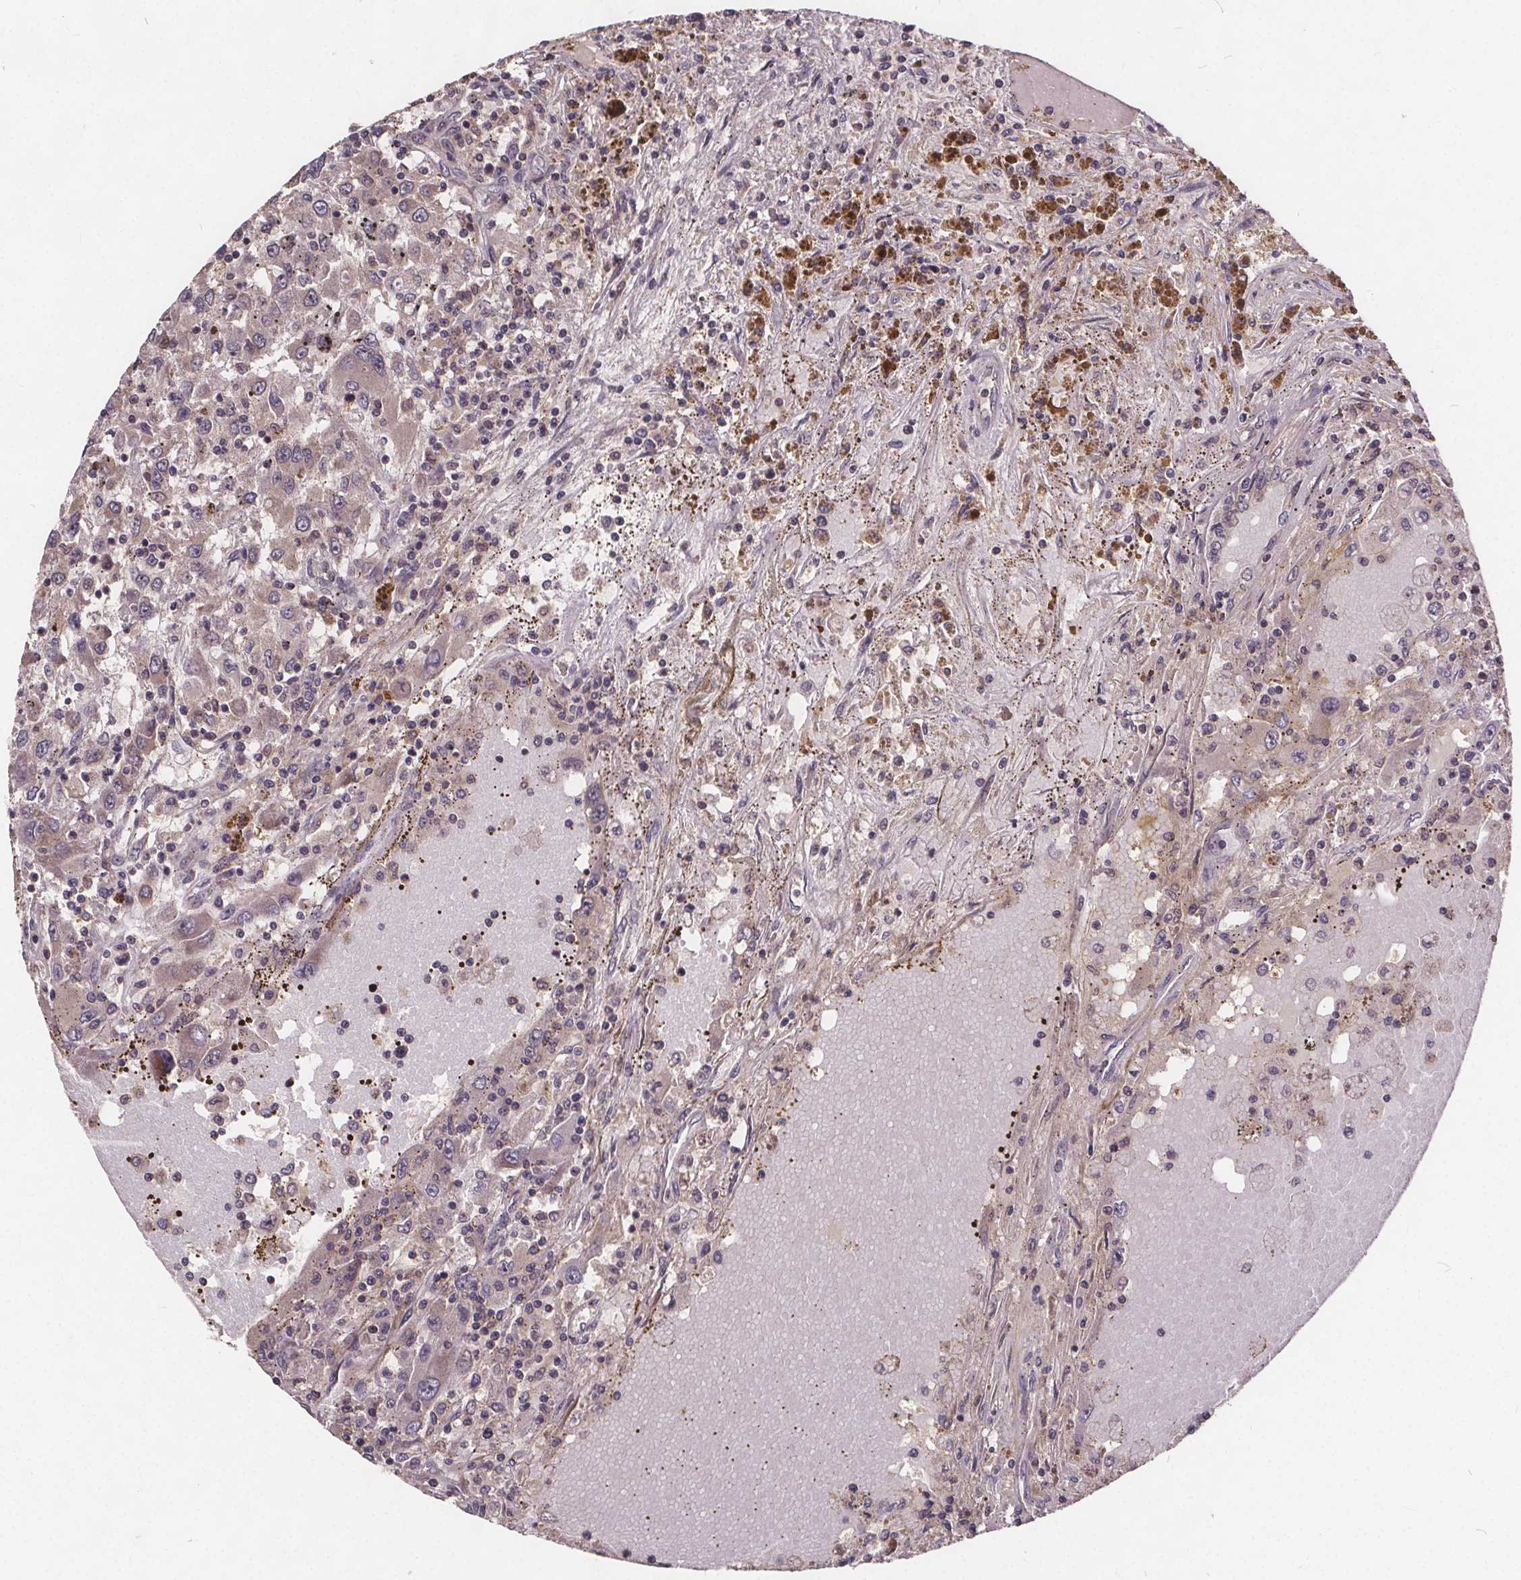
{"staining": {"intensity": "negative", "quantity": "none", "location": "none"}, "tissue": "renal cancer", "cell_type": "Tumor cells", "image_type": "cancer", "snomed": [{"axis": "morphology", "description": "Adenocarcinoma, NOS"}, {"axis": "topography", "description": "Kidney"}], "caption": "Renal cancer was stained to show a protein in brown. There is no significant staining in tumor cells.", "gene": "USP9X", "patient": {"sex": "female", "age": 67}}